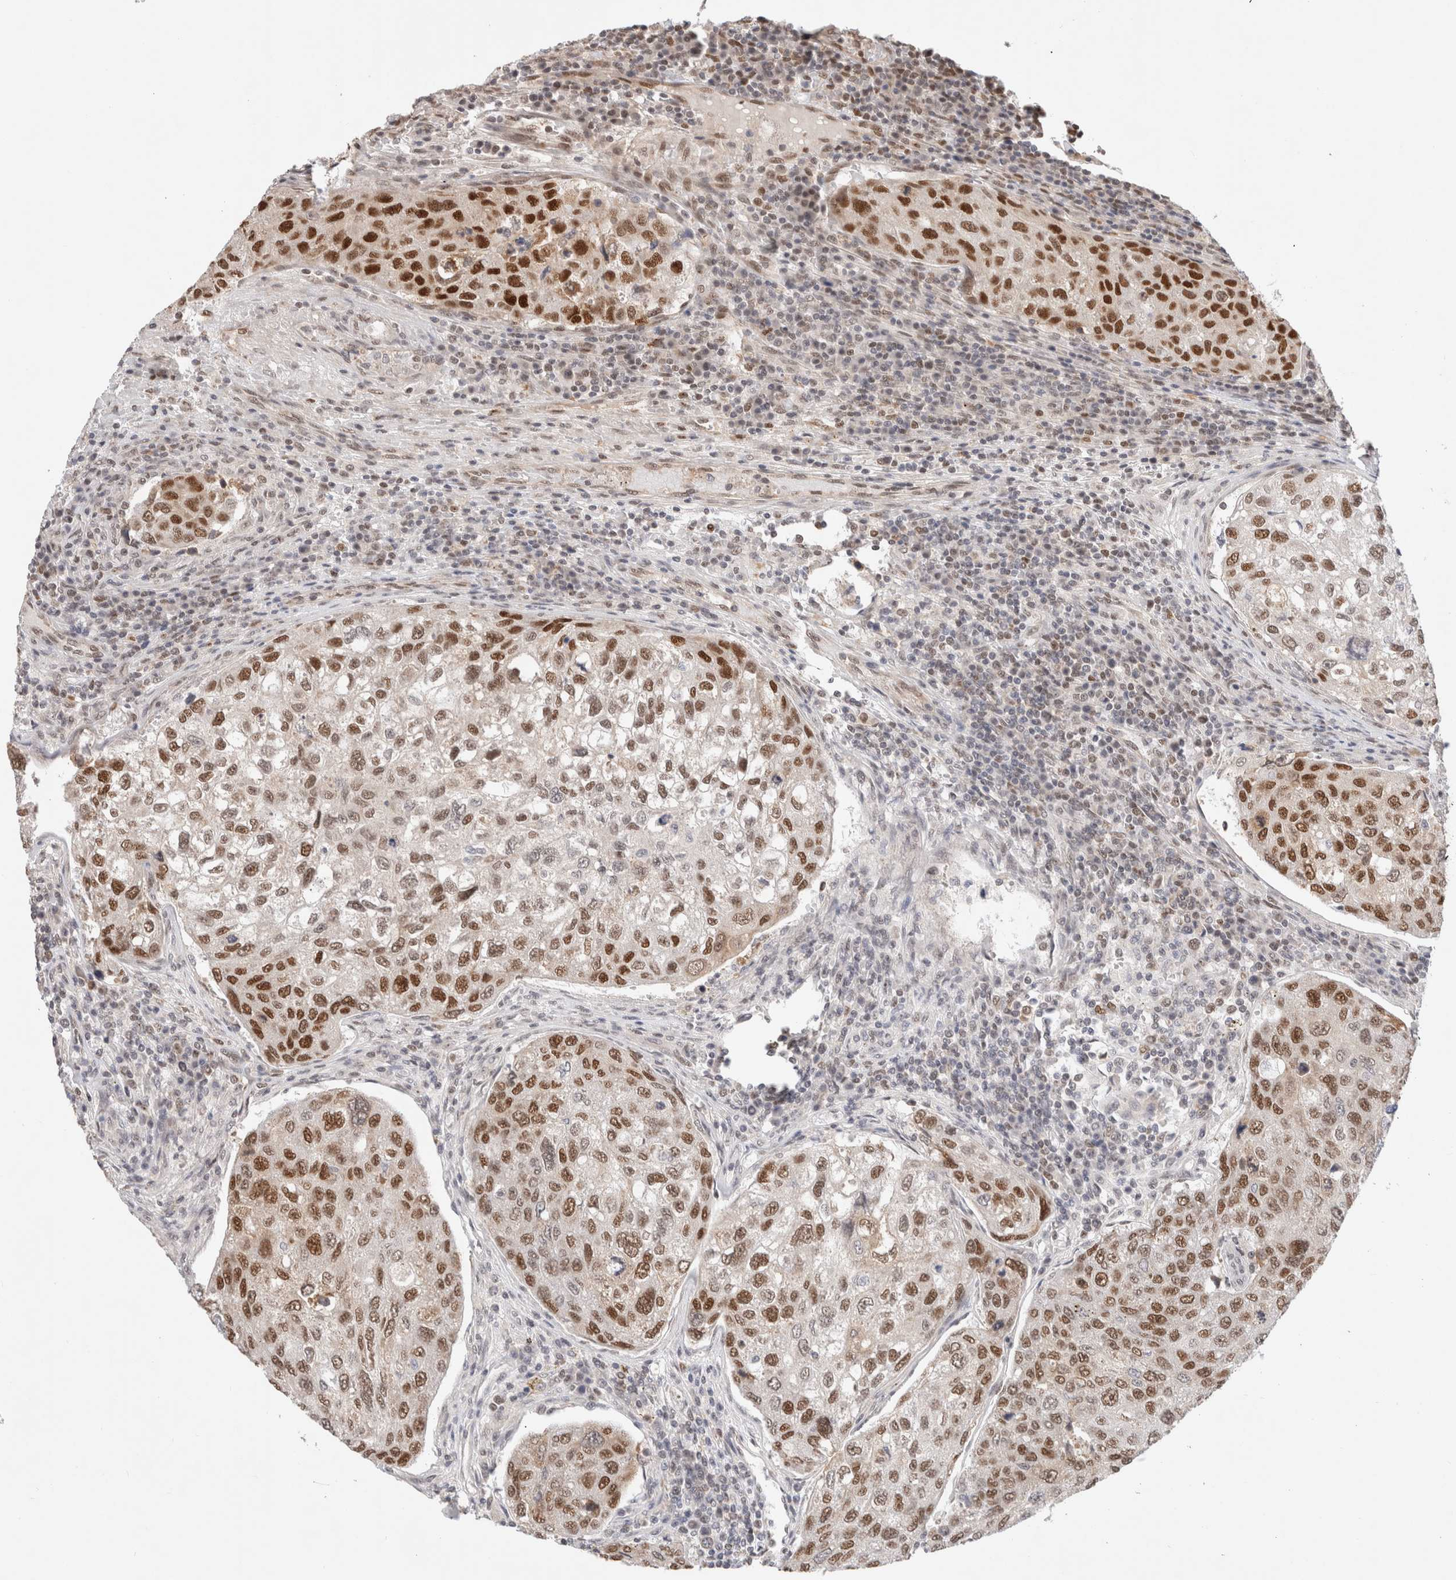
{"staining": {"intensity": "strong", "quantity": ">75%", "location": "nuclear"}, "tissue": "urothelial cancer", "cell_type": "Tumor cells", "image_type": "cancer", "snomed": [{"axis": "morphology", "description": "Urothelial carcinoma, High grade"}, {"axis": "topography", "description": "Lymph node"}, {"axis": "topography", "description": "Urinary bladder"}], "caption": "High-grade urothelial carcinoma was stained to show a protein in brown. There is high levels of strong nuclear staining in approximately >75% of tumor cells.", "gene": "GTF2I", "patient": {"sex": "male", "age": 51}}